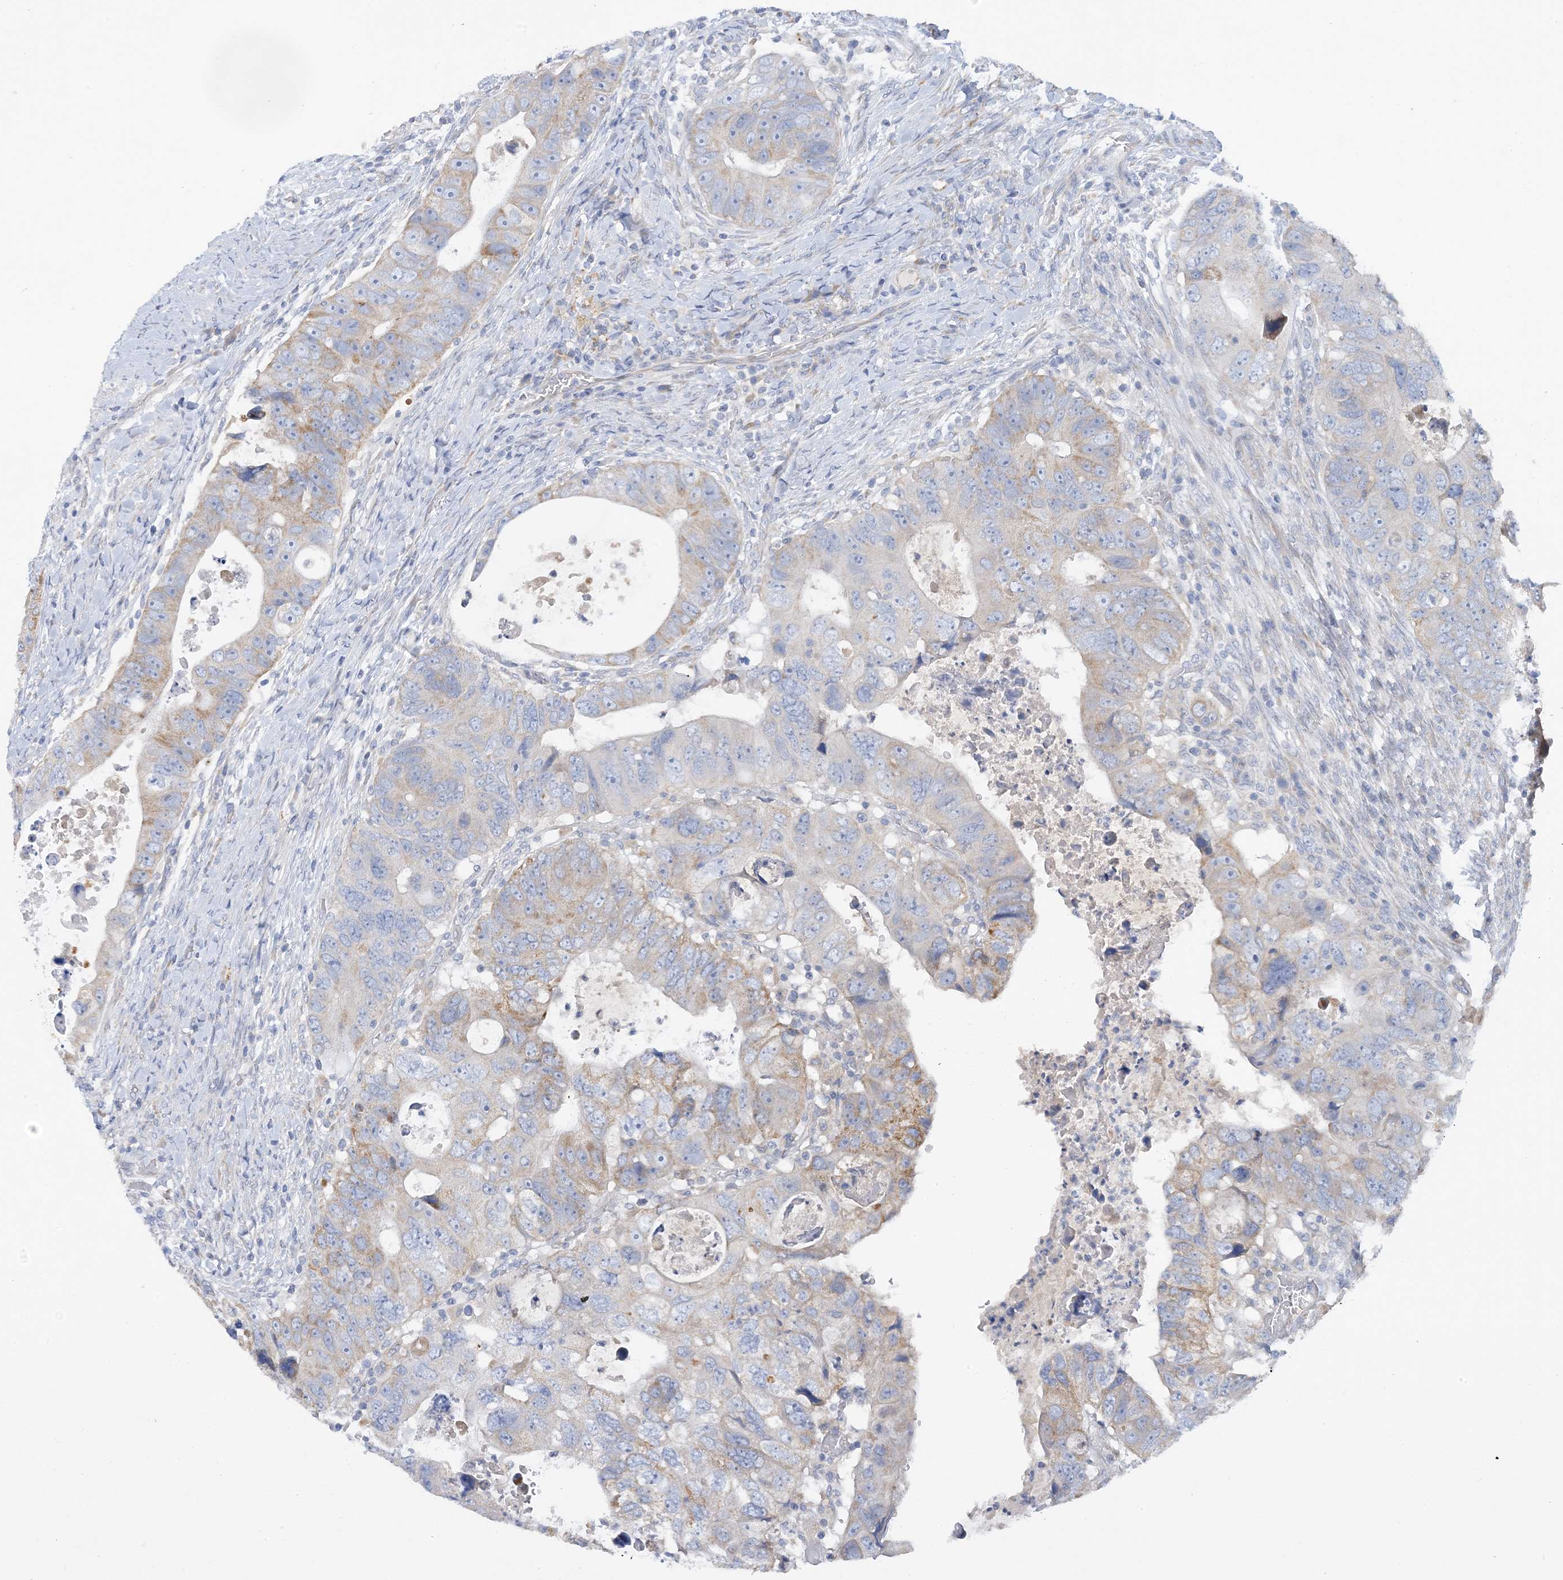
{"staining": {"intensity": "moderate", "quantity": "<25%", "location": "cytoplasmic/membranous"}, "tissue": "colorectal cancer", "cell_type": "Tumor cells", "image_type": "cancer", "snomed": [{"axis": "morphology", "description": "Adenocarcinoma, NOS"}, {"axis": "topography", "description": "Rectum"}], "caption": "The image displays immunohistochemical staining of colorectal adenocarcinoma. There is moderate cytoplasmic/membranous positivity is identified in about <25% of tumor cells.", "gene": "ZCCHC18", "patient": {"sex": "male", "age": 59}}